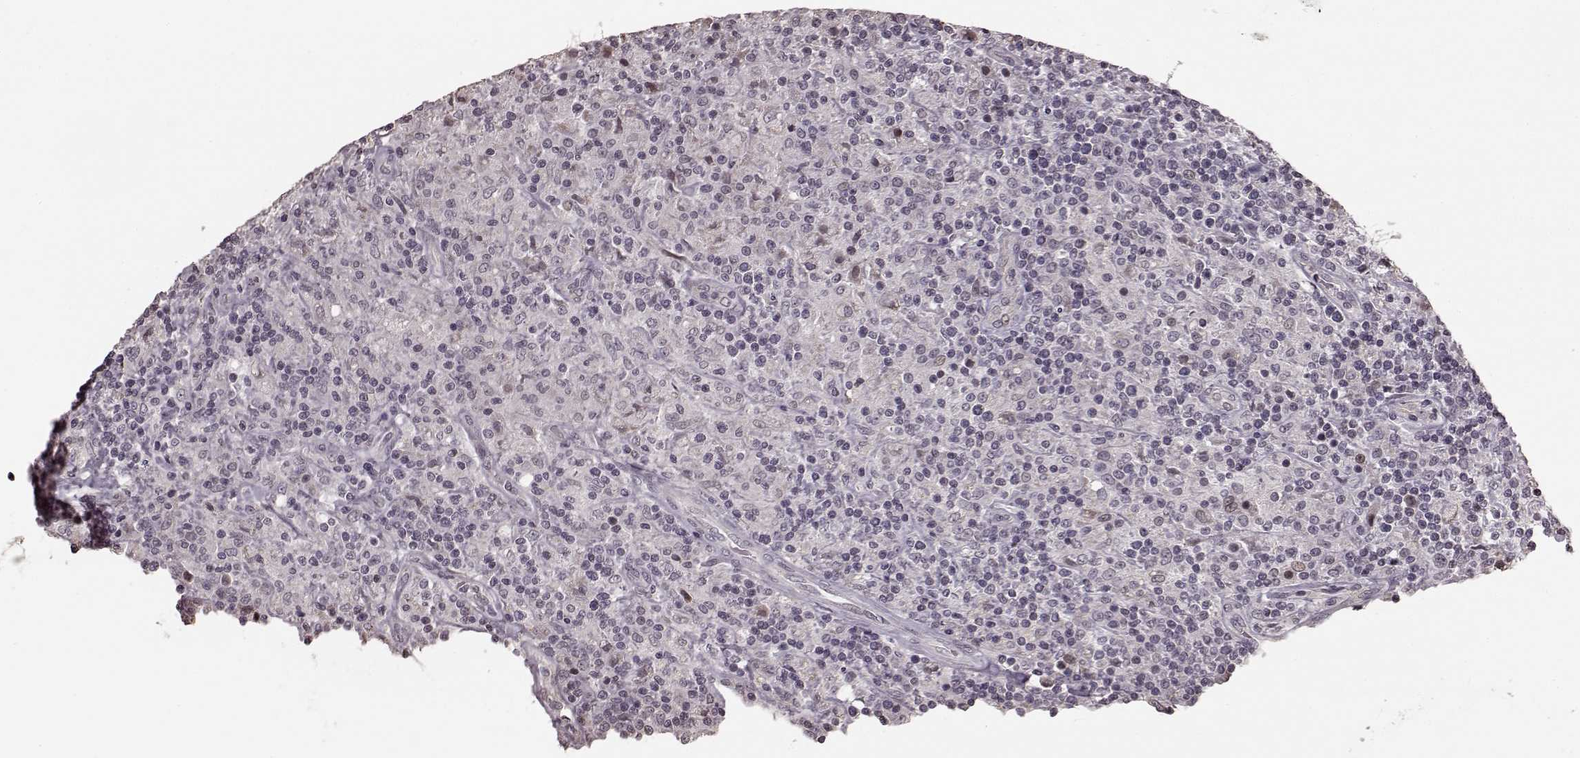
{"staining": {"intensity": "negative", "quantity": "none", "location": "none"}, "tissue": "lymphoma", "cell_type": "Tumor cells", "image_type": "cancer", "snomed": [{"axis": "morphology", "description": "Hodgkin's disease, NOS"}, {"axis": "topography", "description": "Lymph node"}], "caption": "High magnification brightfield microscopy of lymphoma stained with DAB (3,3'-diaminobenzidine) (brown) and counterstained with hematoxylin (blue): tumor cells show no significant staining.", "gene": "PLCB4", "patient": {"sex": "male", "age": 70}}